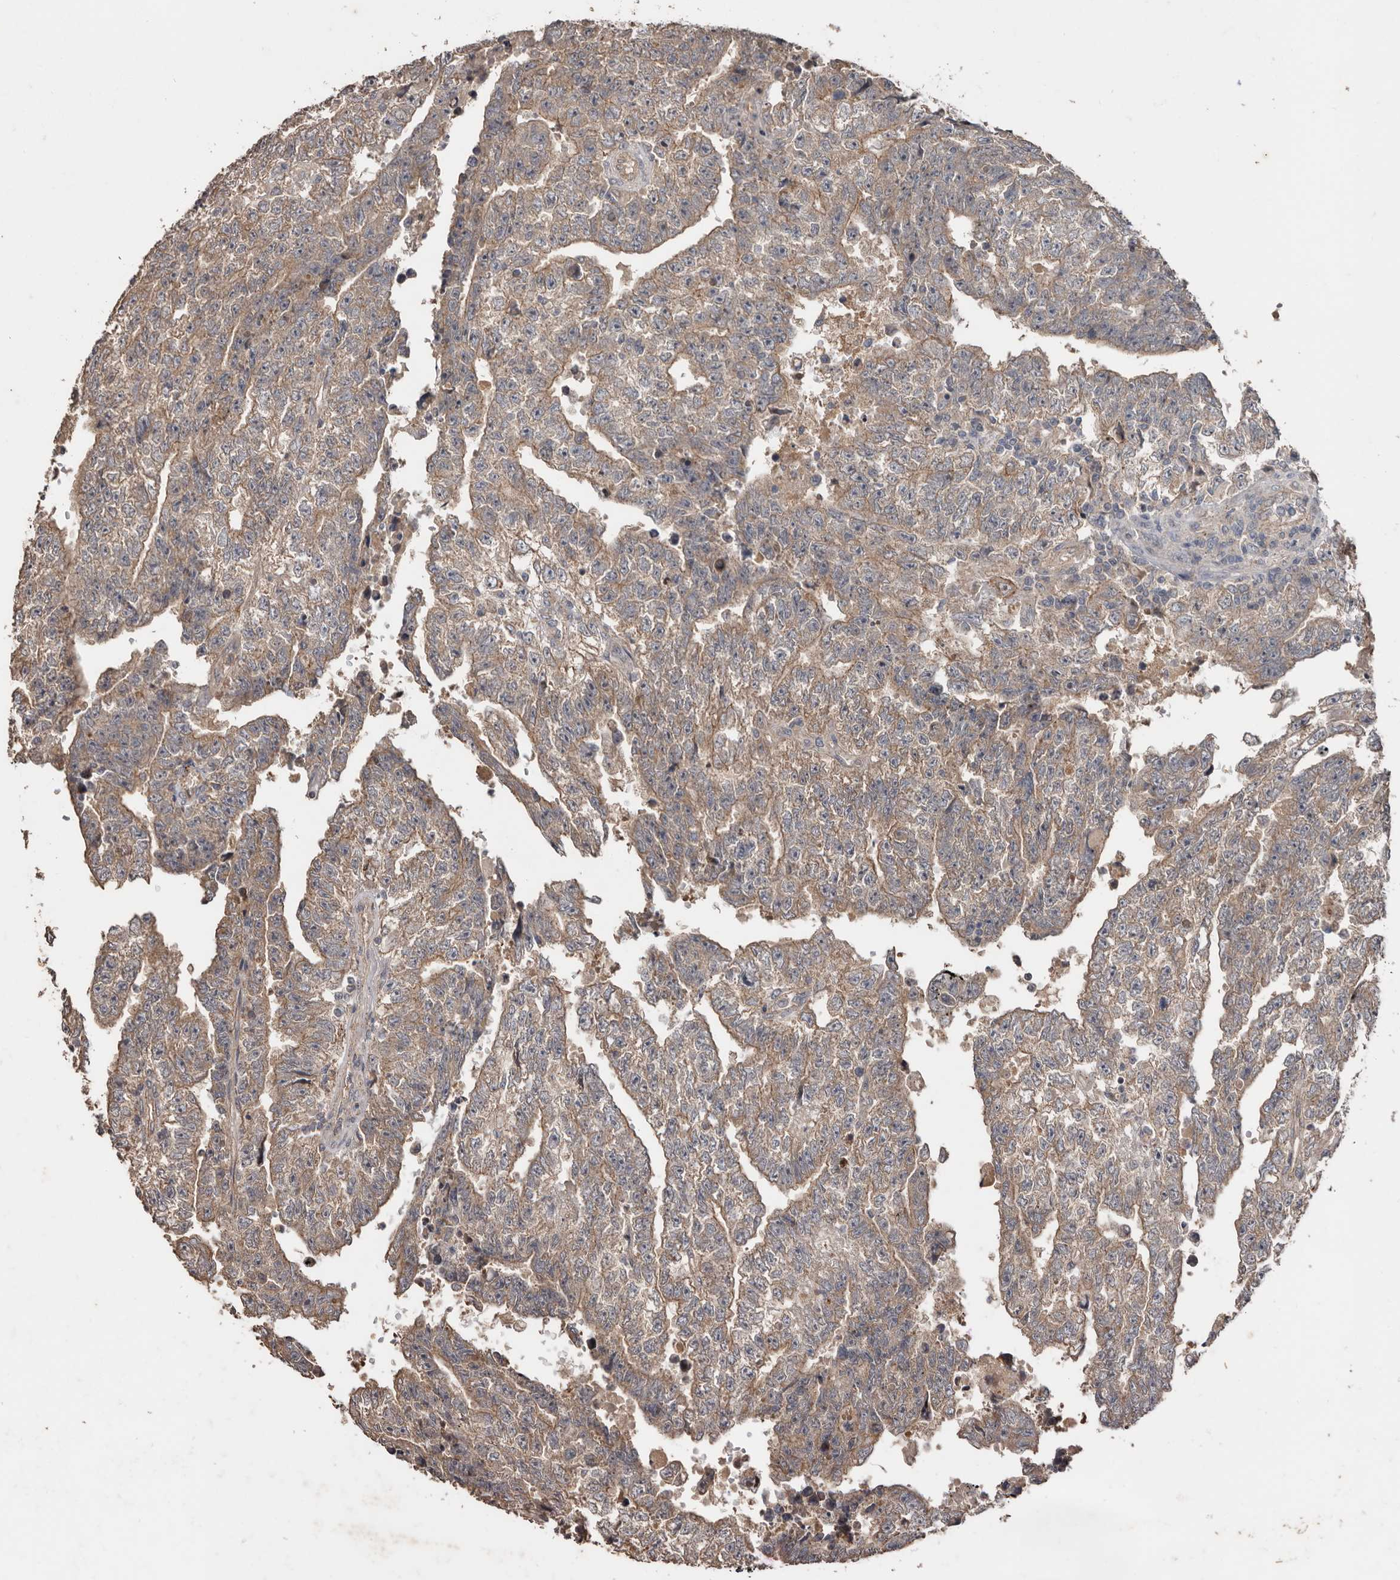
{"staining": {"intensity": "weak", "quantity": "25%-75%", "location": "cytoplasmic/membranous"}, "tissue": "testis cancer", "cell_type": "Tumor cells", "image_type": "cancer", "snomed": [{"axis": "morphology", "description": "Carcinoma, Embryonal, NOS"}, {"axis": "topography", "description": "Testis"}], "caption": "IHC (DAB (3,3'-diaminobenzidine)) staining of human testis embryonal carcinoma exhibits weak cytoplasmic/membranous protein expression in about 25%-75% of tumor cells.", "gene": "HYAL4", "patient": {"sex": "male", "age": 25}}